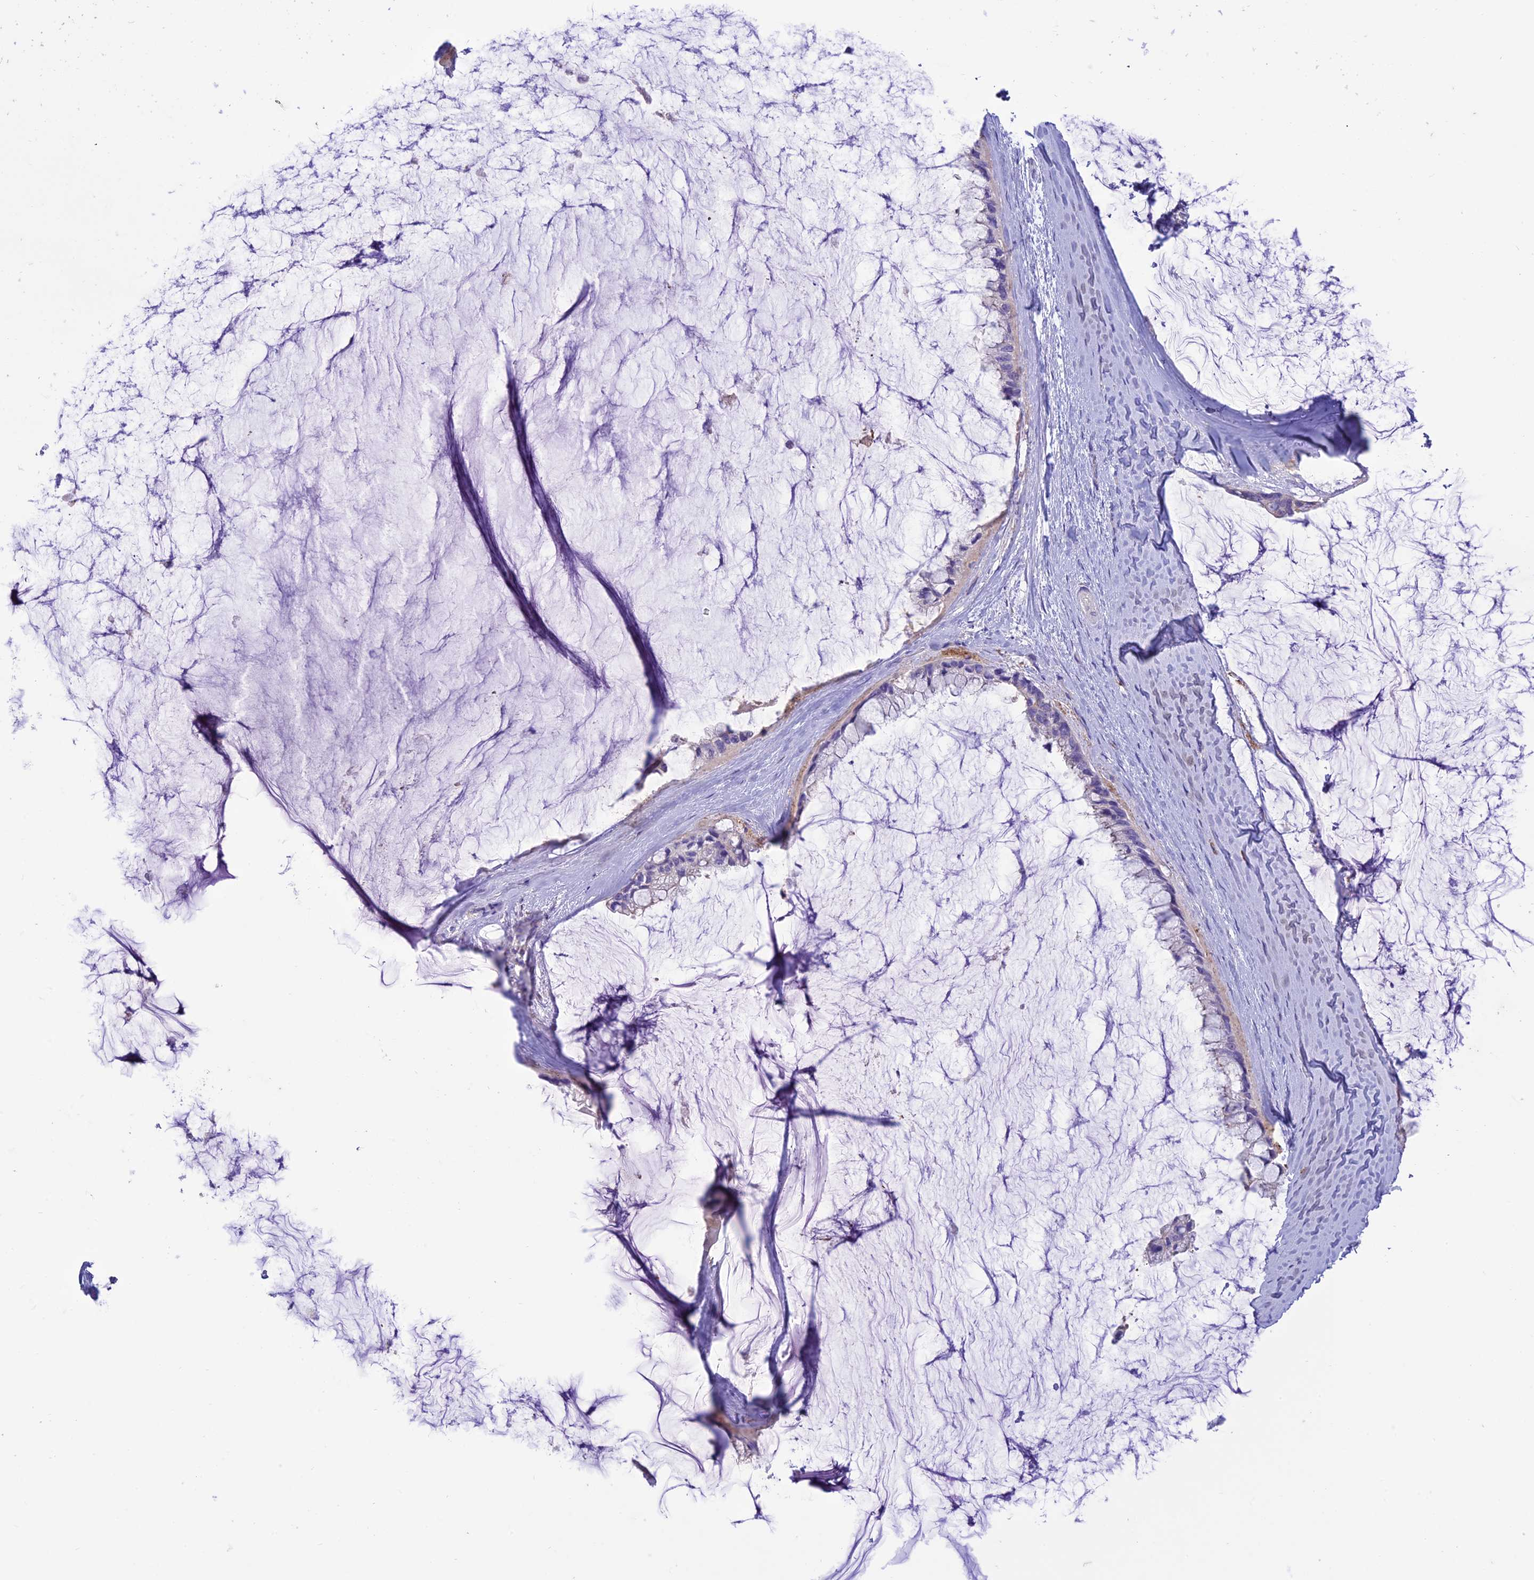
{"staining": {"intensity": "negative", "quantity": "none", "location": "none"}, "tissue": "ovarian cancer", "cell_type": "Tumor cells", "image_type": "cancer", "snomed": [{"axis": "morphology", "description": "Cystadenocarcinoma, mucinous, NOS"}, {"axis": "topography", "description": "Ovary"}], "caption": "A high-resolution photomicrograph shows IHC staining of ovarian cancer (mucinous cystadenocarcinoma), which reveals no significant staining in tumor cells.", "gene": "SFT2D2", "patient": {"sex": "female", "age": 39}}